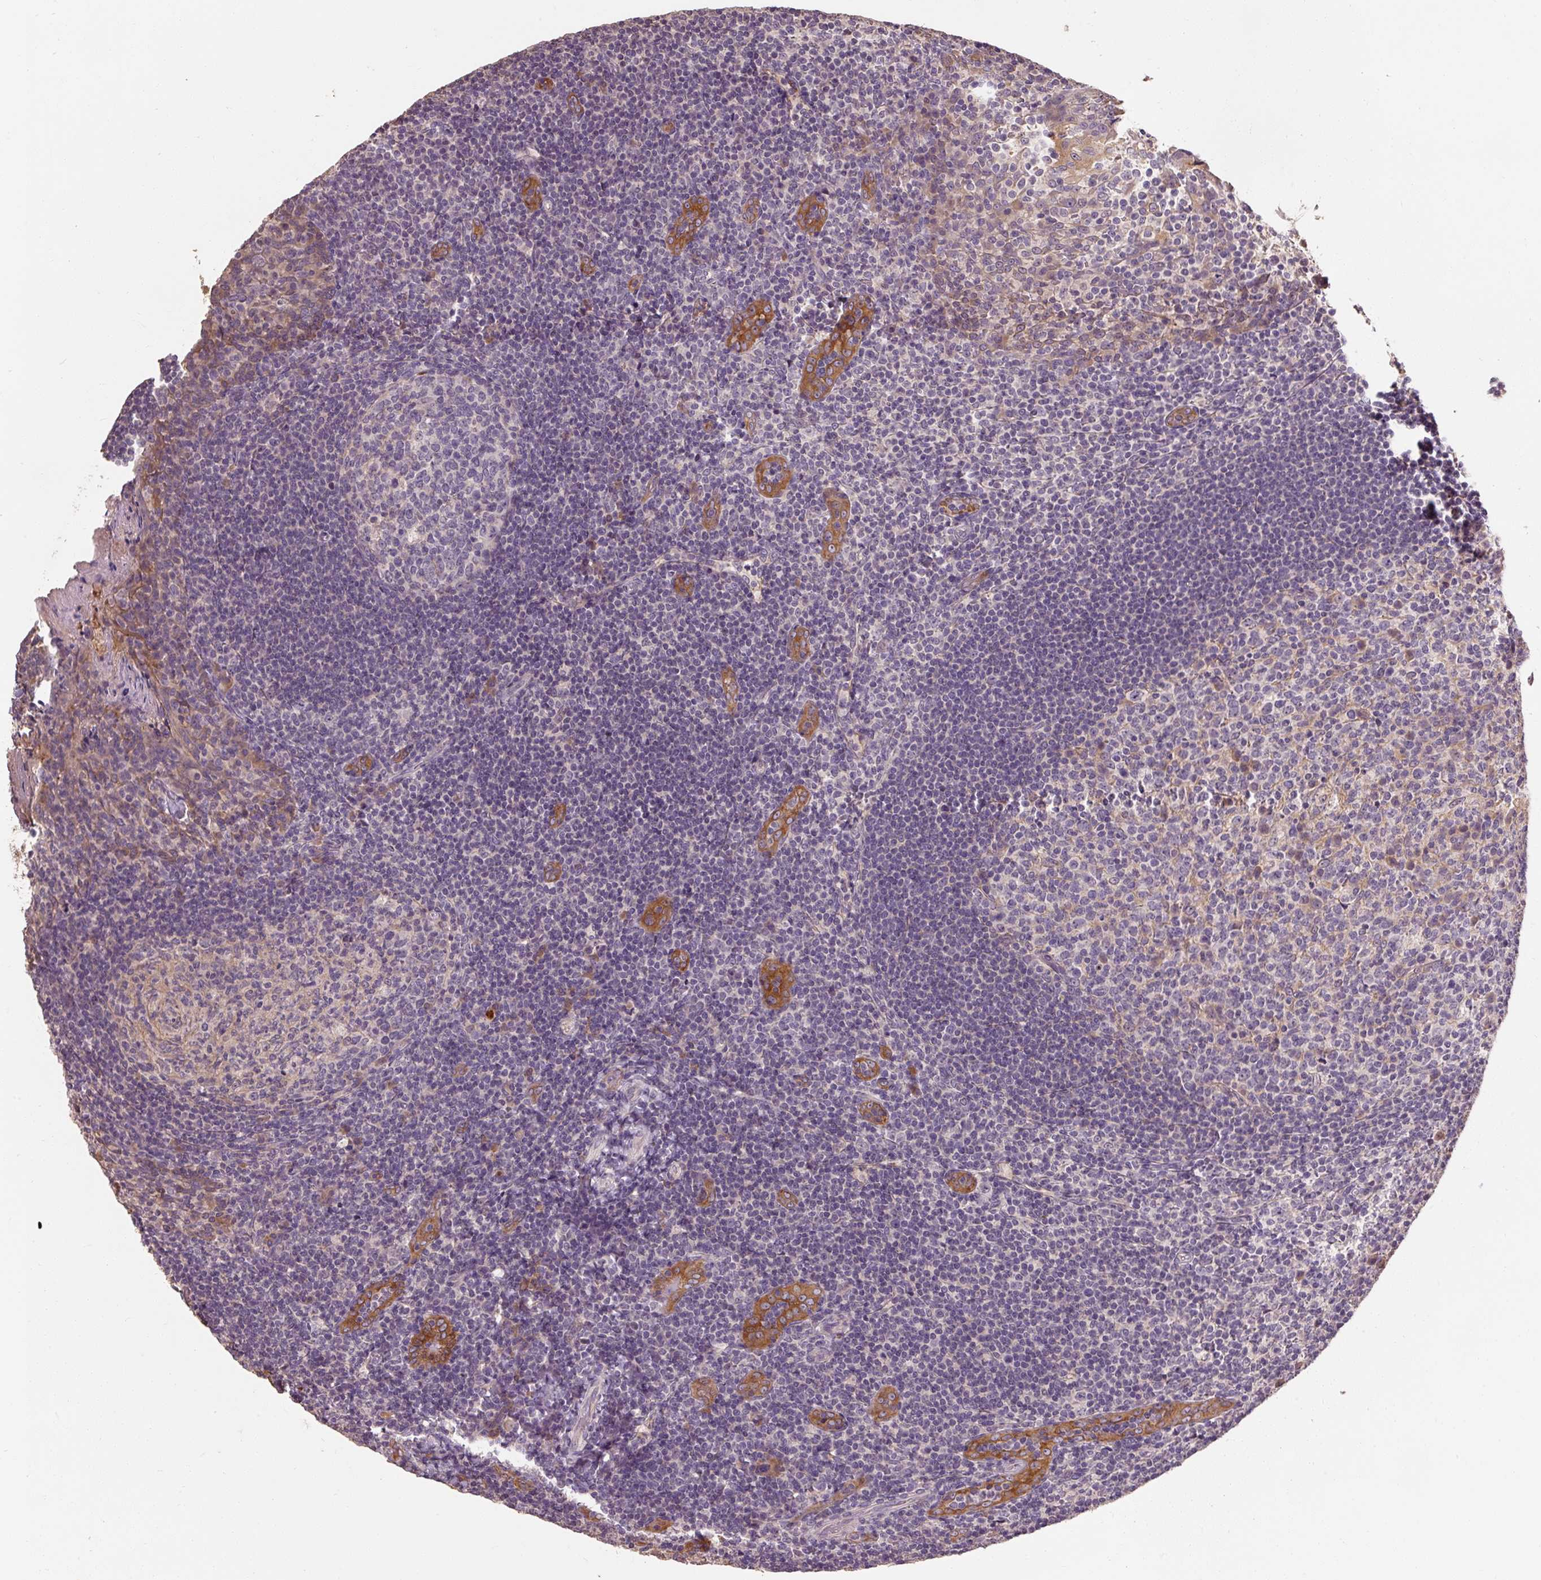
{"staining": {"intensity": "weak", "quantity": "<25%", "location": "cytoplasmic/membranous"}, "tissue": "tonsil", "cell_type": "Germinal center cells", "image_type": "normal", "snomed": [{"axis": "morphology", "description": "Normal tissue, NOS"}, {"axis": "topography", "description": "Tonsil"}], "caption": "Micrograph shows no significant protein expression in germinal center cells of benign tonsil.", "gene": "CFAP65", "patient": {"sex": "female", "age": 10}}